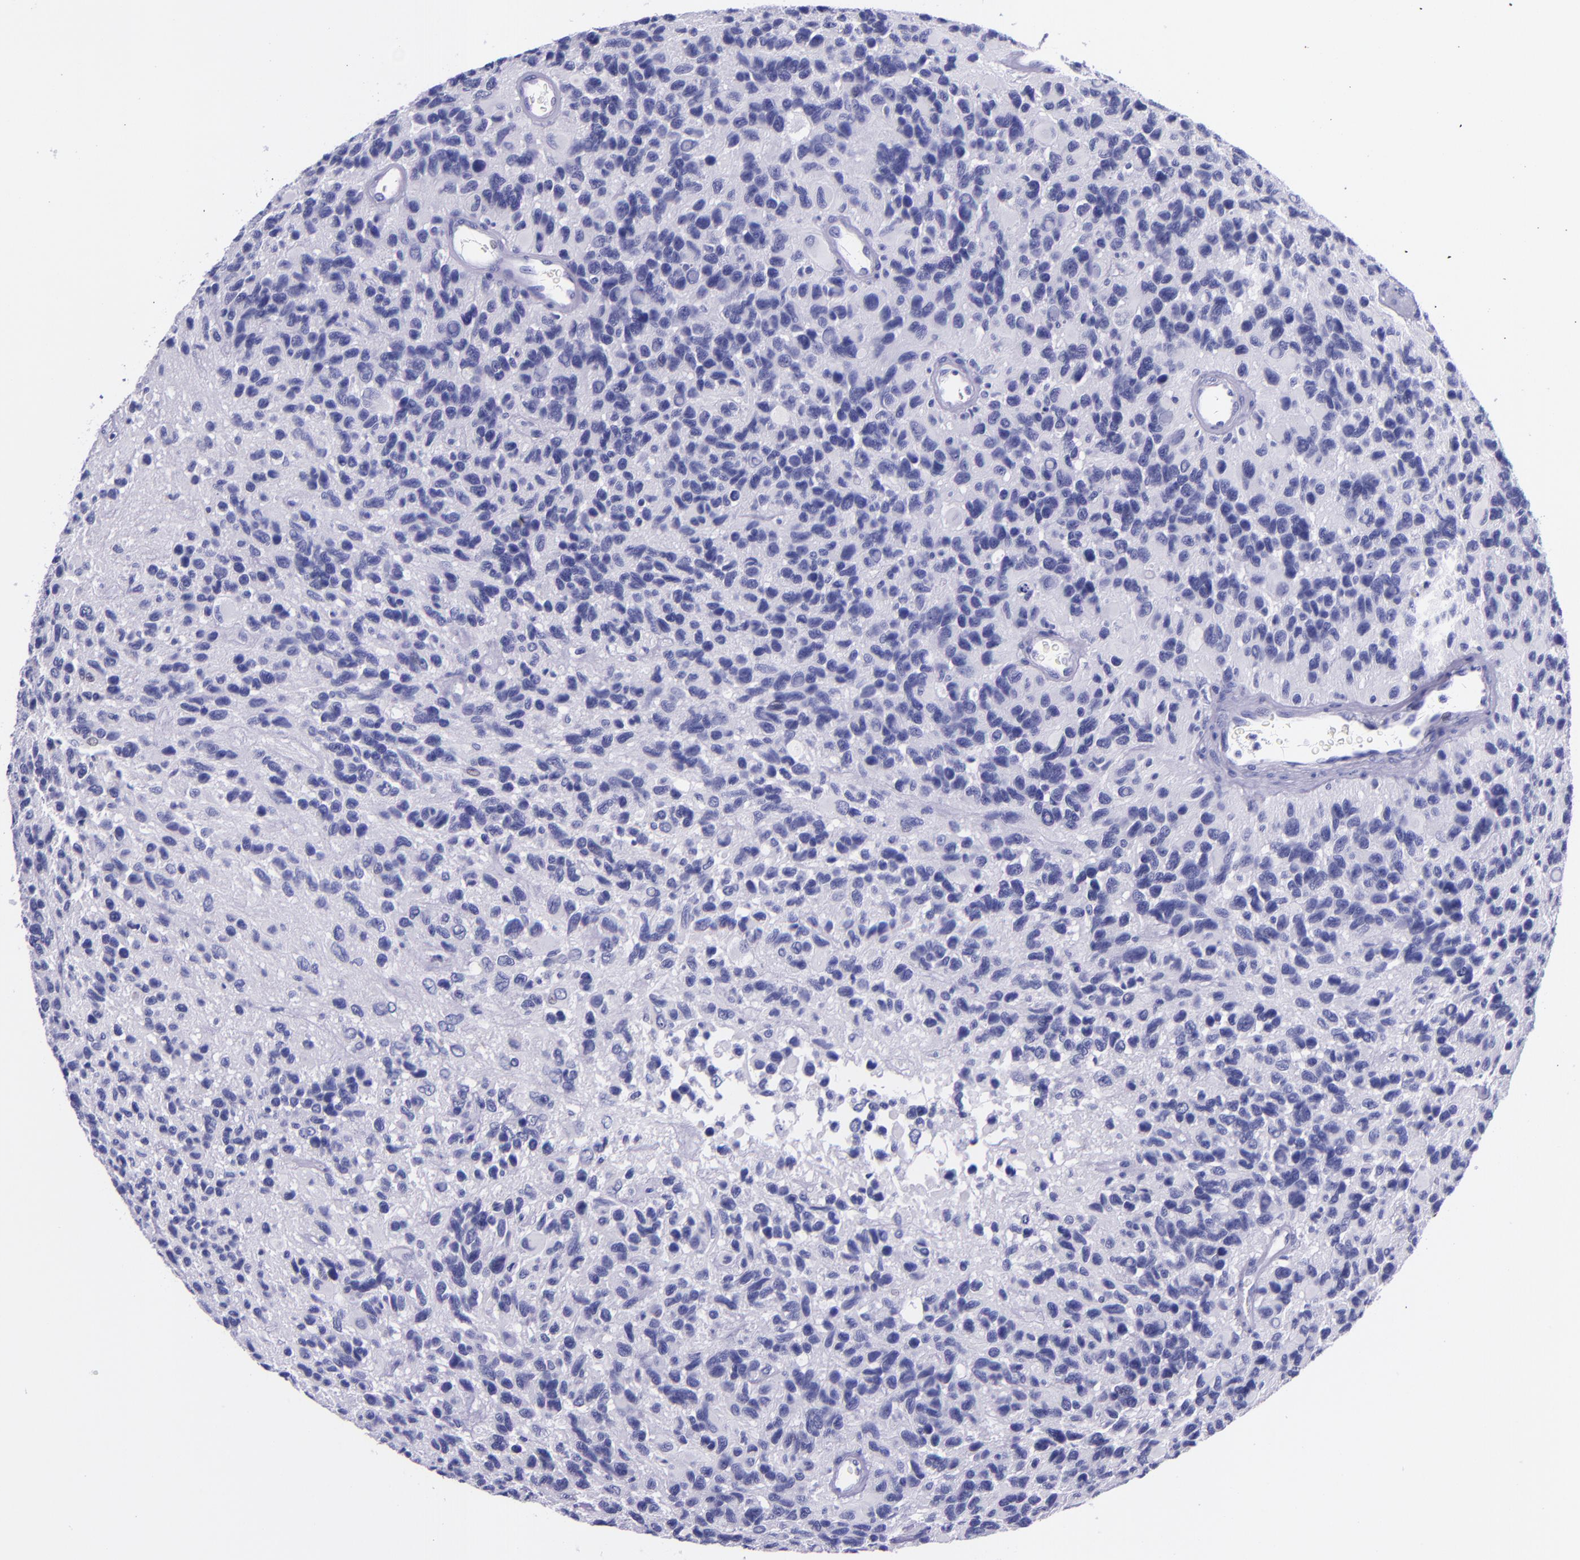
{"staining": {"intensity": "negative", "quantity": "none", "location": "none"}, "tissue": "glioma", "cell_type": "Tumor cells", "image_type": "cancer", "snomed": [{"axis": "morphology", "description": "Glioma, malignant, High grade"}, {"axis": "topography", "description": "Brain"}], "caption": "The immunohistochemistry (IHC) photomicrograph has no significant positivity in tumor cells of glioma tissue.", "gene": "KRT4", "patient": {"sex": "male", "age": 77}}